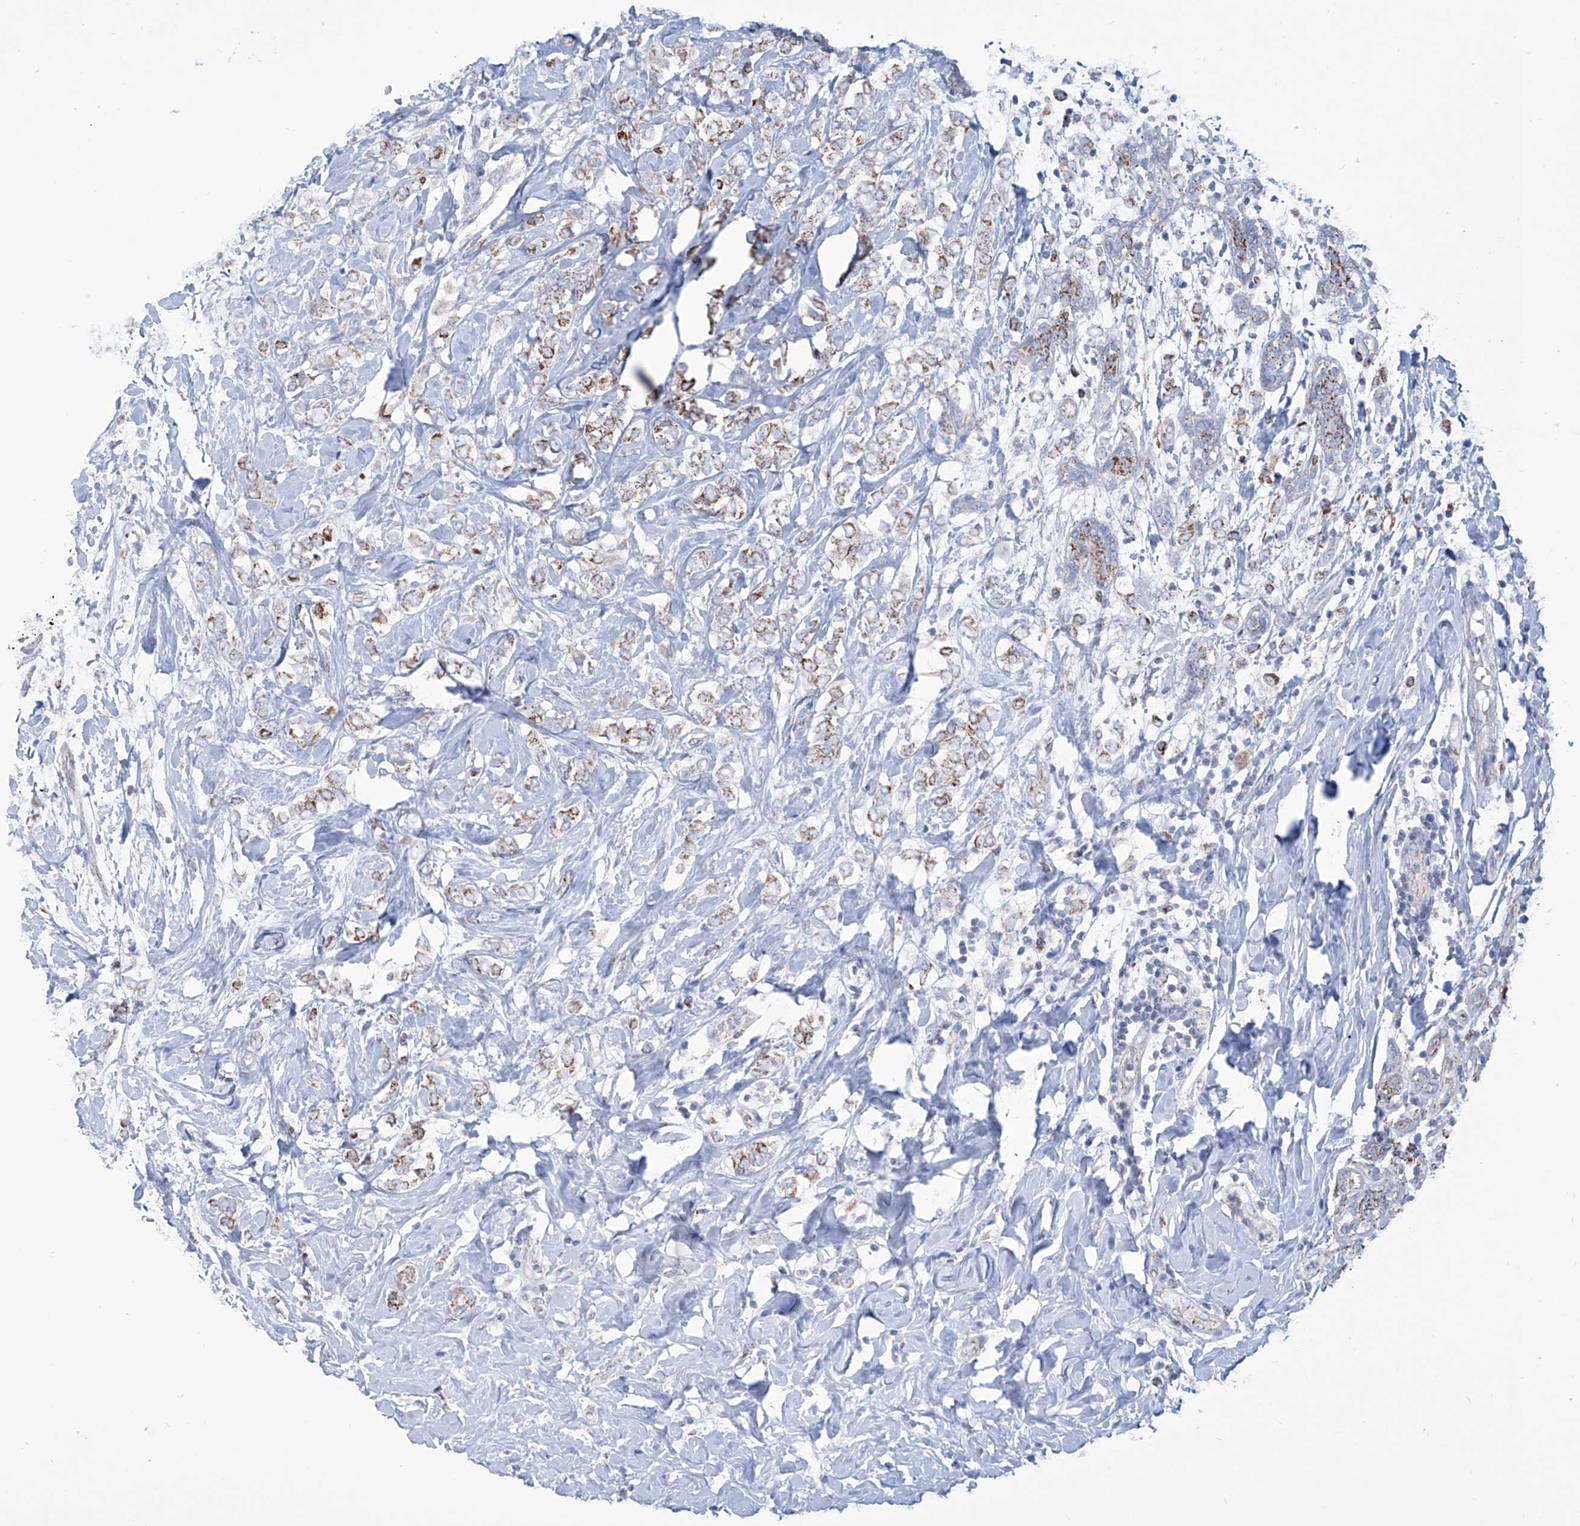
{"staining": {"intensity": "moderate", "quantity": ">75%", "location": "cytoplasmic/membranous"}, "tissue": "breast cancer", "cell_type": "Tumor cells", "image_type": "cancer", "snomed": [{"axis": "morphology", "description": "Normal tissue, NOS"}, {"axis": "morphology", "description": "Lobular carcinoma"}, {"axis": "topography", "description": "Breast"}], "caption": "This micrograph exhibits immunohistochemistry staining of breast cancer, with medium moderate cytoplasmic/membranous staining in approximately >75% of tumor cells.", "gene": "ALDH6A1", "patient": {"sex": "female", "age": 47}}